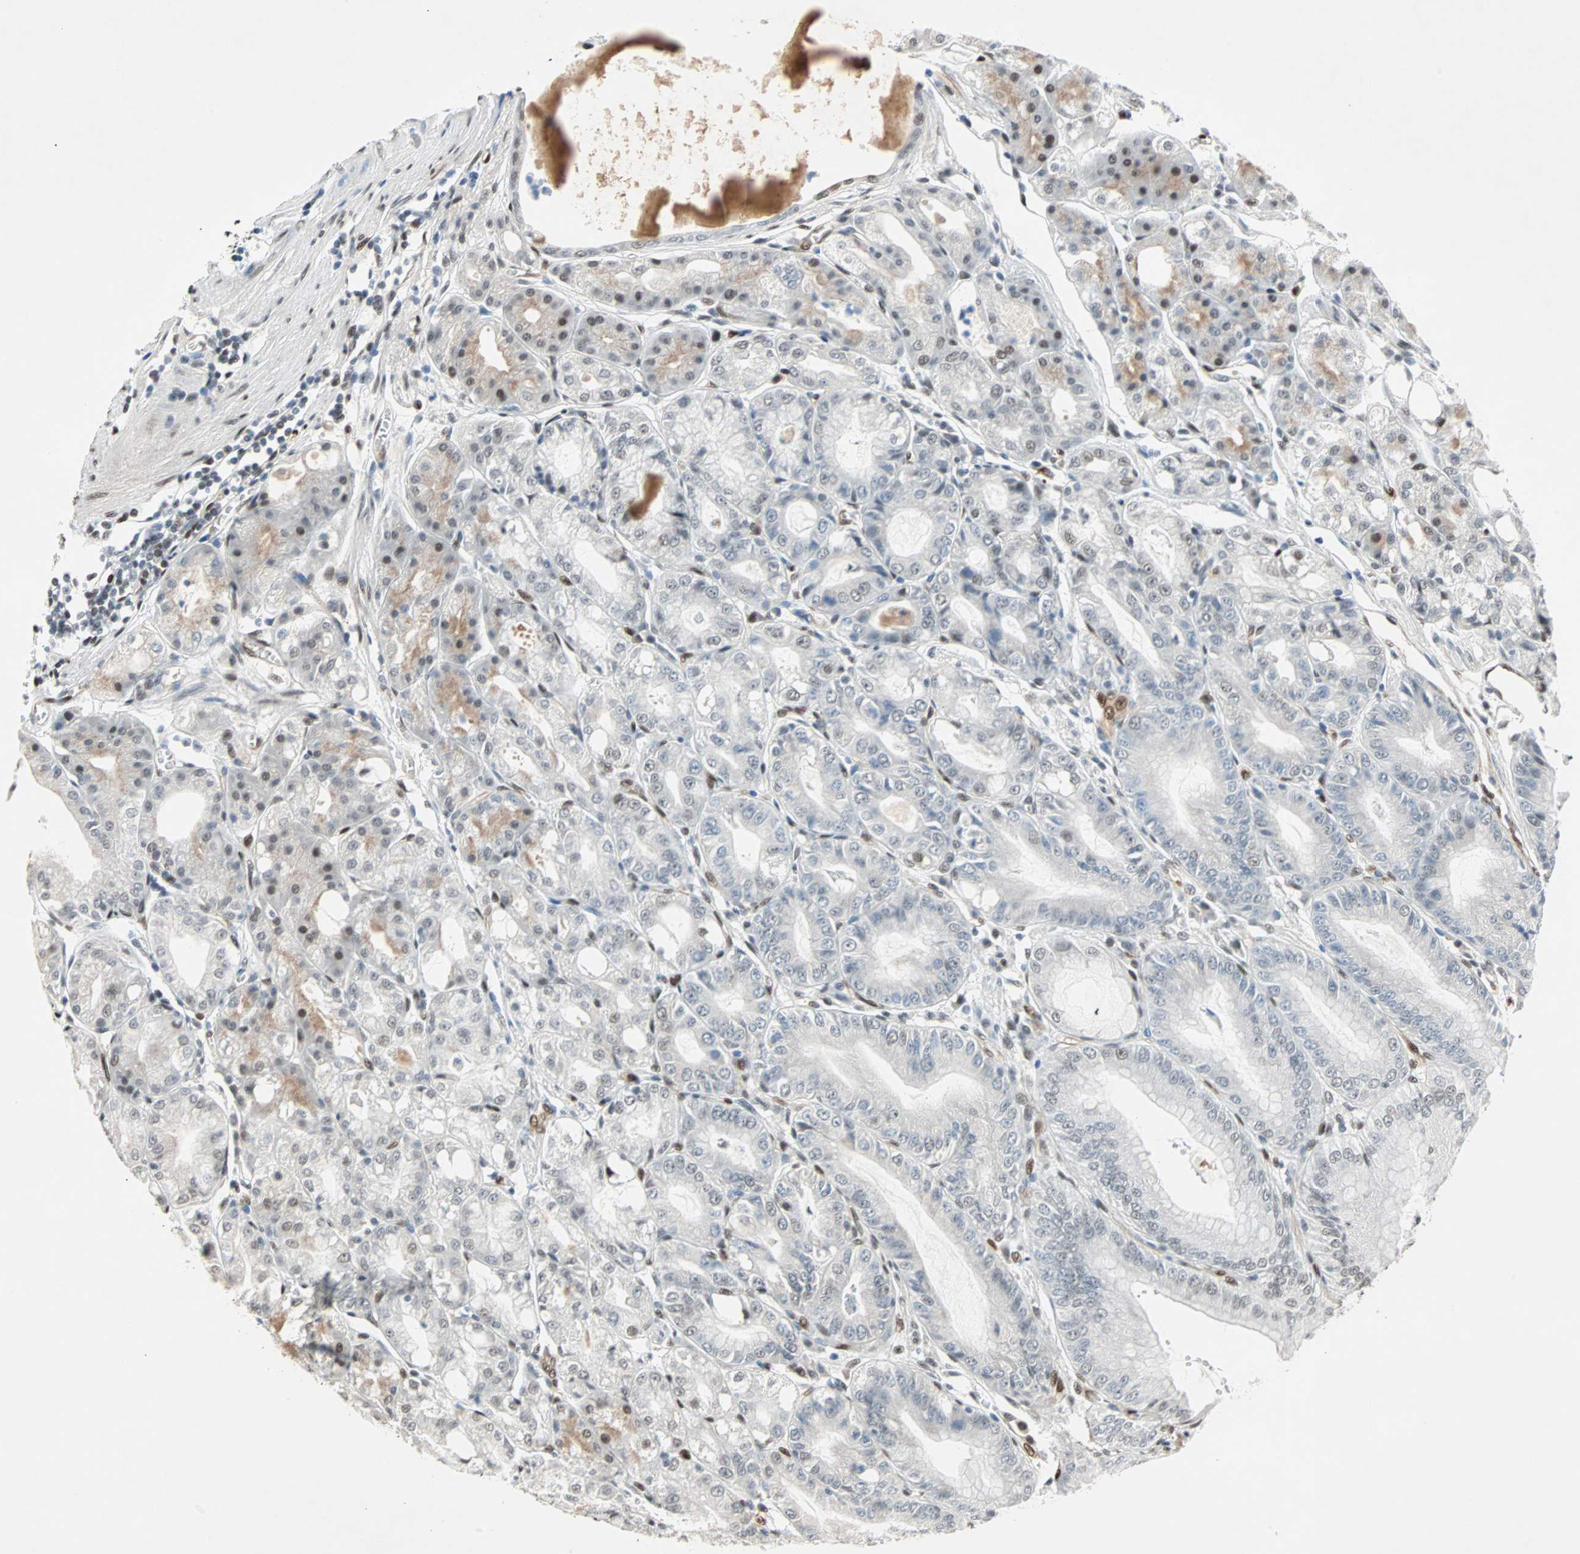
{"staining": {"intensity": "moderate", "quantity": "25%-75%", "location": "cytoplasmic/membranous,nuclear"}, "tissue": "stomach", "cell_type": "Glandular cells", "image_type": "normal", "snomed": [{"axis": "morphology", "description": "Normal tissue, NOS"}, {"axis": "topography", "description": "Stomach, lower"}], "caption": "Protein analysis of normal stomach demonstrates moderate cytoplasmic/membranous,nuclear positivity in approximately 25%-75% of glandular cells. Nuclei are stained in blue.", "gene": "WWTR1", "patient": {"sex": "male", "age": 71}}